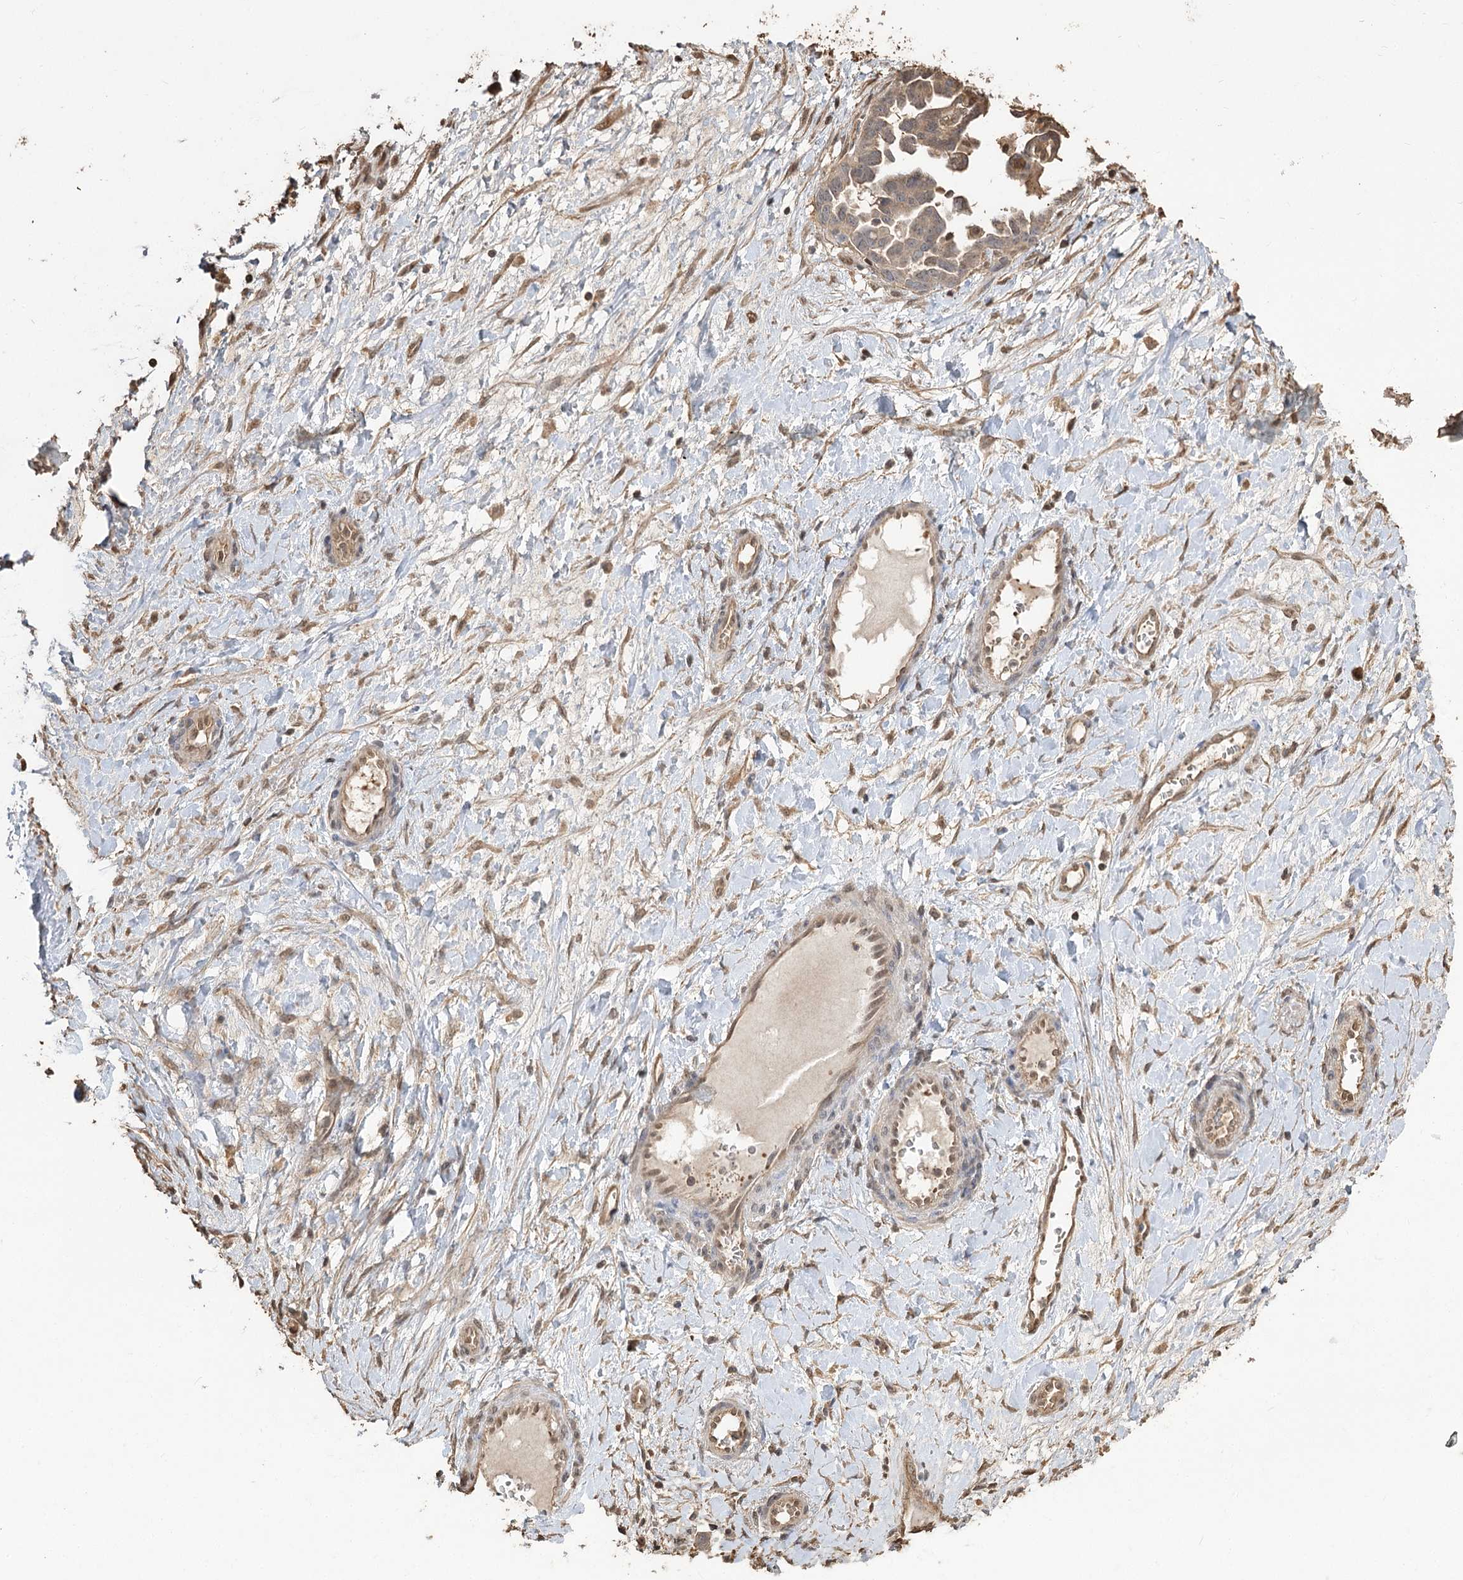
{"staining": {"intensity": "weak", "quantity": ">75%", "location": "cytoplasmic/membranous"}, "tissue": "ovarian cancer", "cell_type": "Tumor cells", "image_type": "cancer", "snomed": [{"axis": "morphology", "description": "Cystadenocarcinoma, serous, NOS"}, {"axis": "topography", "description": "Ovary"}], "caption": "Ovarian cancer stained with a brown dye reveals weak cytoplasmic/membranous positive staining in about >75% of tumor cells.", "gene": "PLCH1", "patient": {"sex": "female", "age": 54}}